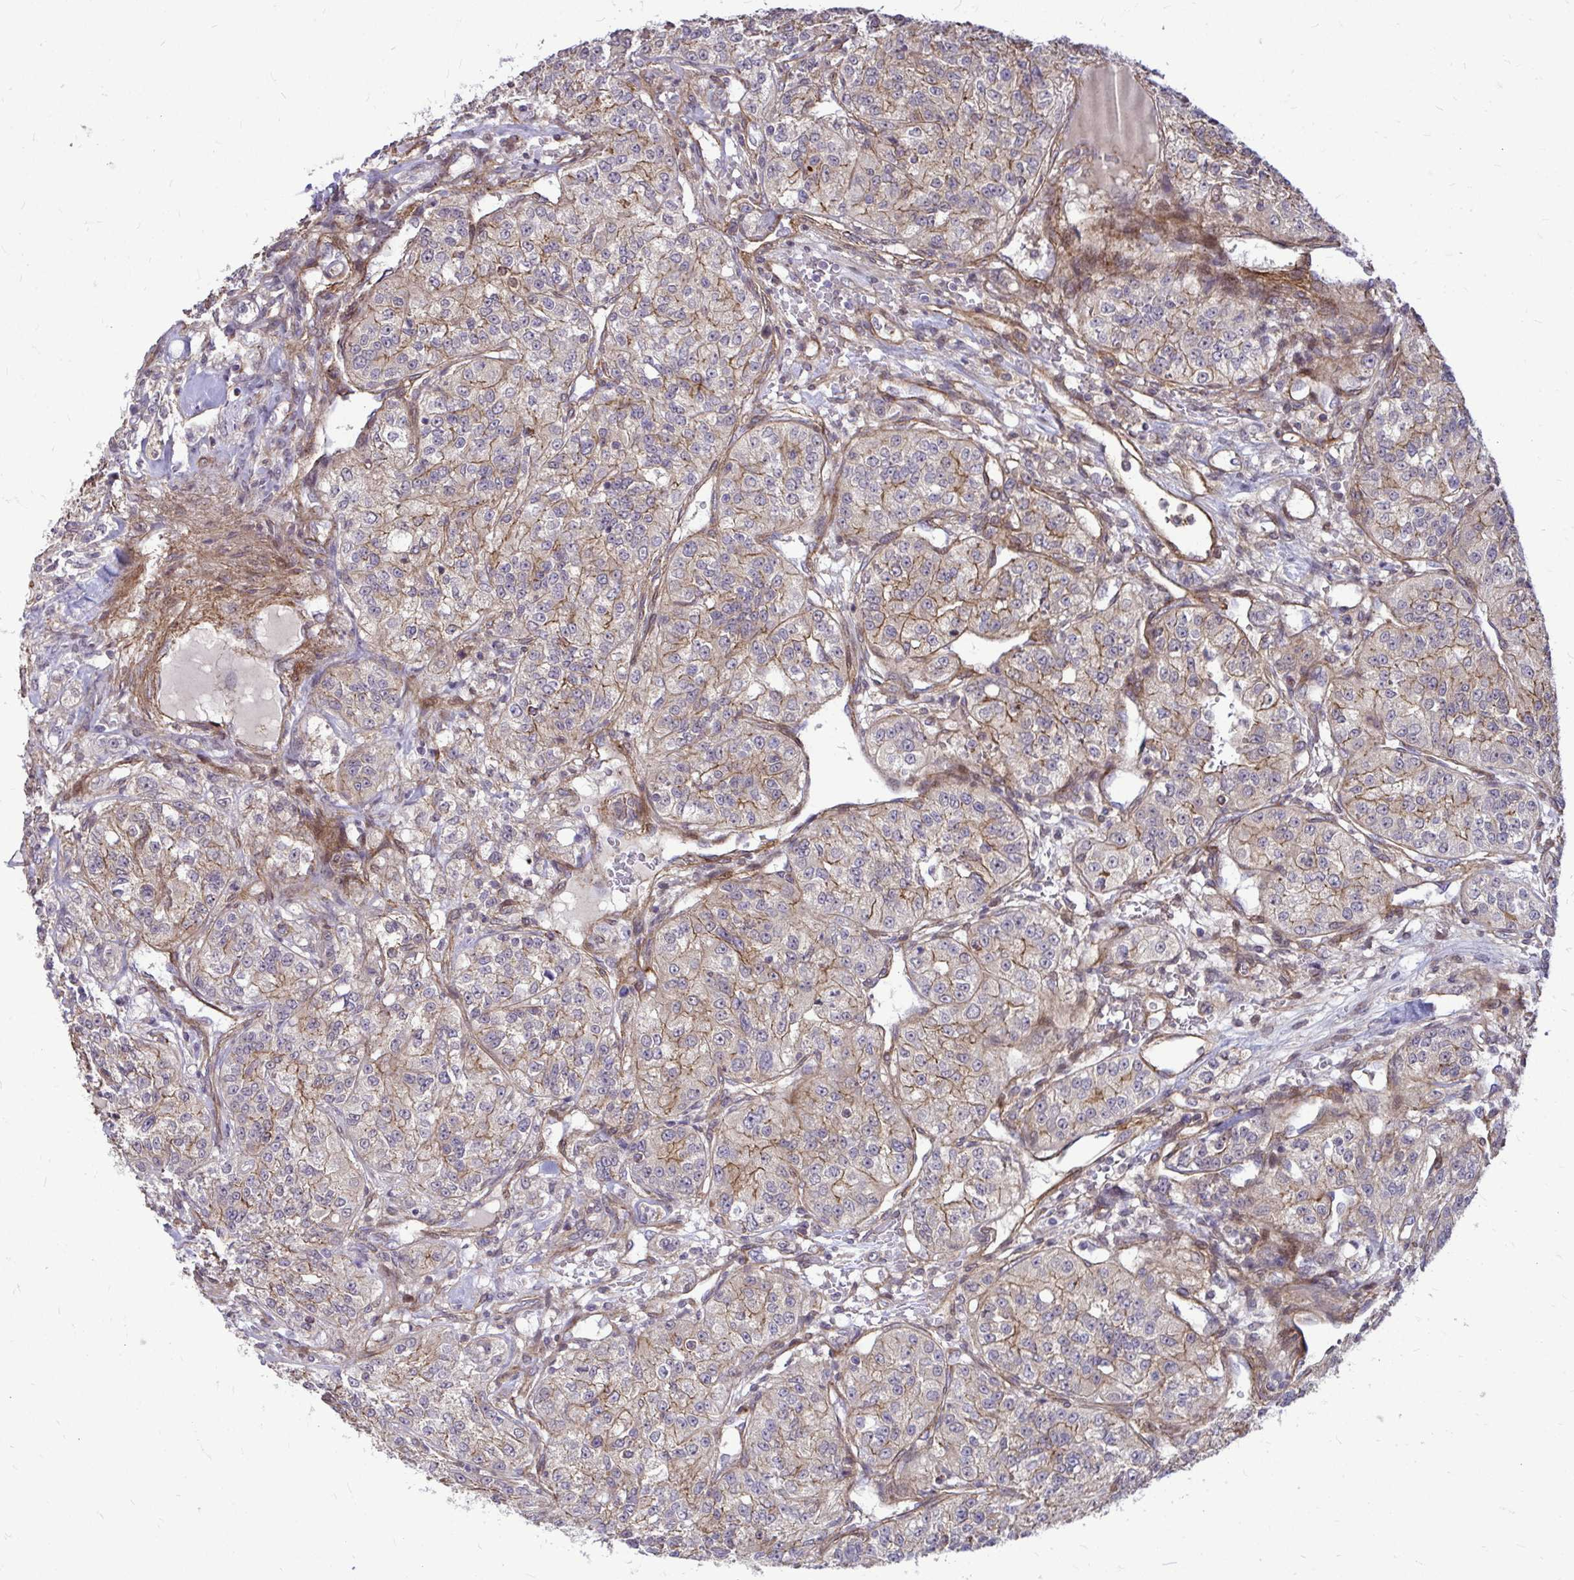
{"staining": {"intensity": "weak", "quantity": "25%-75%", "location": "cytoplasmic/membranous"}, "tissue": "renal cancer", "cell_type": "Tumor cells", "image_type": "cancer", "snomed": [{"axis": "morphology", "description": "Adenocarcinoma, NOS"}, {"axis": "topography", "description": "Kidney"}], "caption": "Tumor cells demonstrate low levels of weak cytoplasmic/membranous positivity in about 25%-75% of cells in adenocarcinoma (renal).", "gene": "TRIP6", "patient": {"sex": "female", "age": 63}}